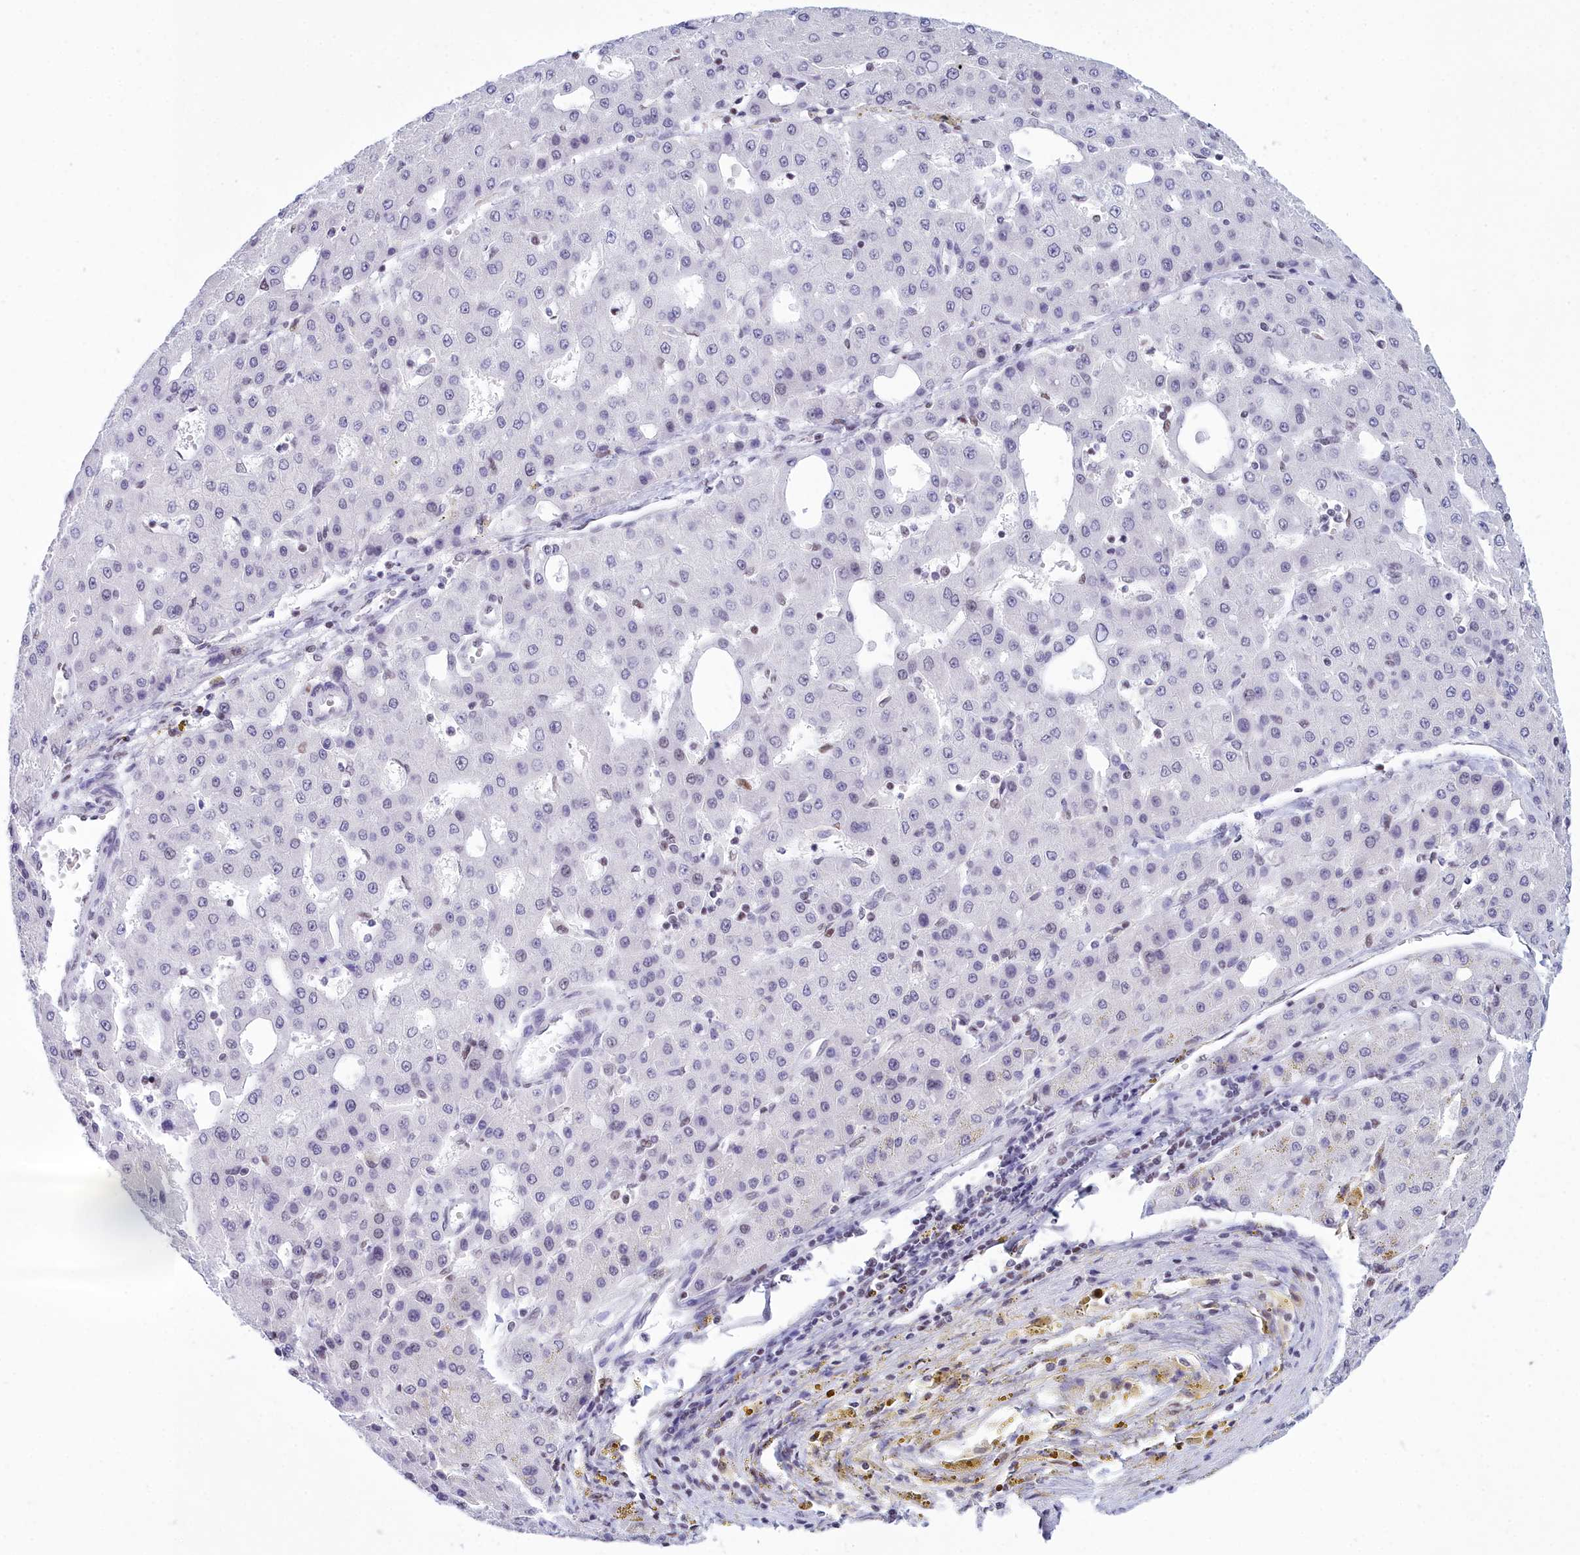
{"staining": {"intensity": "negative", "quantity": "none", "location": "none"}, "tissue": "liver cancer", "cell_type": "Tumor cells", "image_type": "cancer", "snomed": [{"axis": "morphology", "description": "Carcinoma, Hepatocellular, NOS"}, {"axis": "topography", "description": "Liver"}], "caption": "The histopathology image demonstrates no significant positivity in tumor cells of liver cancer.", "gene": "CDC26", "patient": {"sex": "male", "age": 47}}